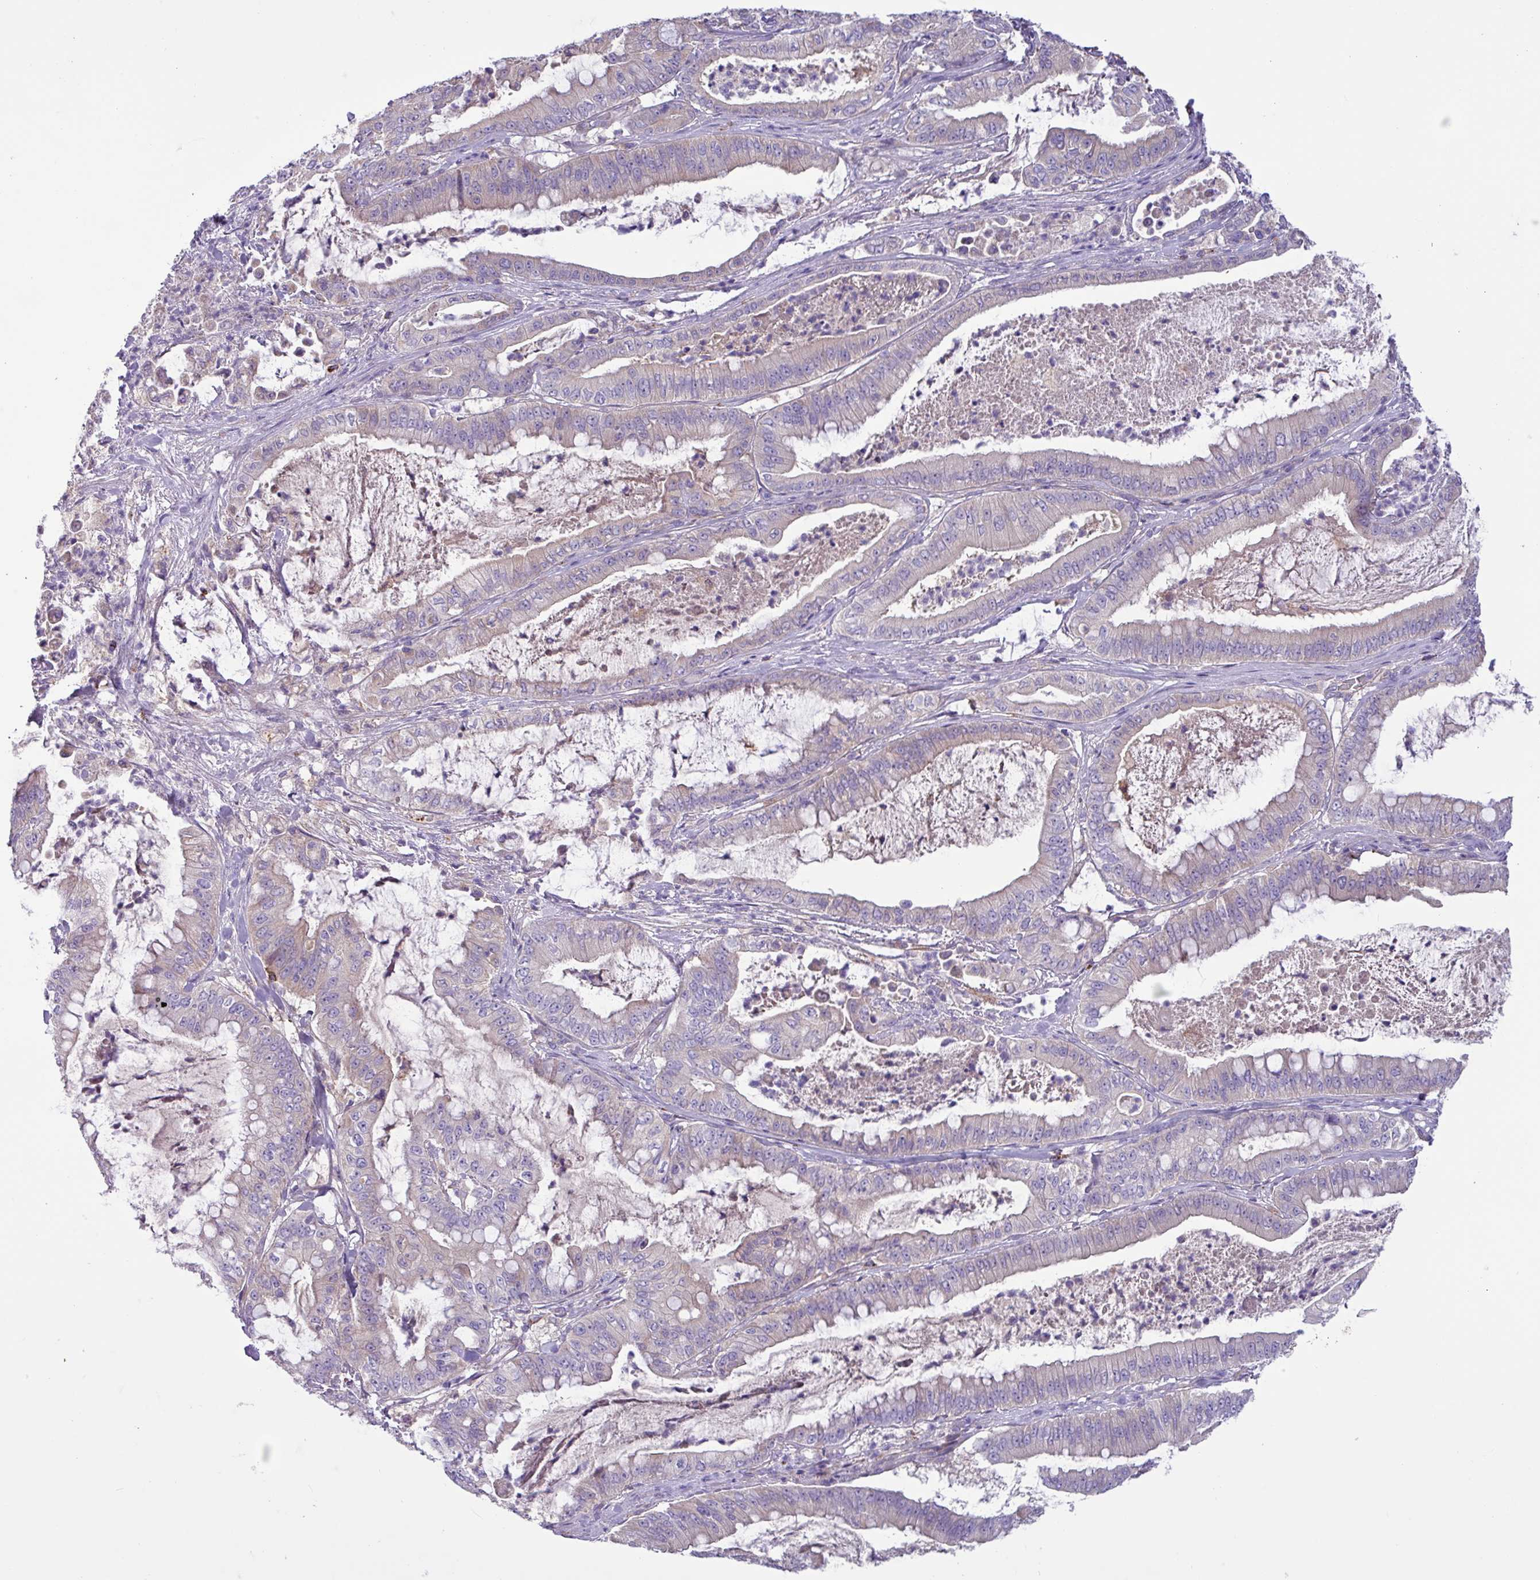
{"staining": {"intensity": "negative", "quantity": "none", "location": "none"}, "tissue": "pancreatic cancer", "cell_type": "Tumor cells", "image_type": "cancer", "snomed": [{"axis": "morphology", "description": "Adenocarcinoma, NOS"}, {"axis": "topography", "description": "Pancreas"}], "caption": "High power microscopy micrograph of an immunohistochemistry photomicrograph of pancreatic cancer, revealing no significant staining in tumor cells. (DAB (3,3'-diaminobenzidine) immunohistochemistry (IHC), high magnification).", "gene": "MRM2", "patient": {"sex": "male", "age": 71}}